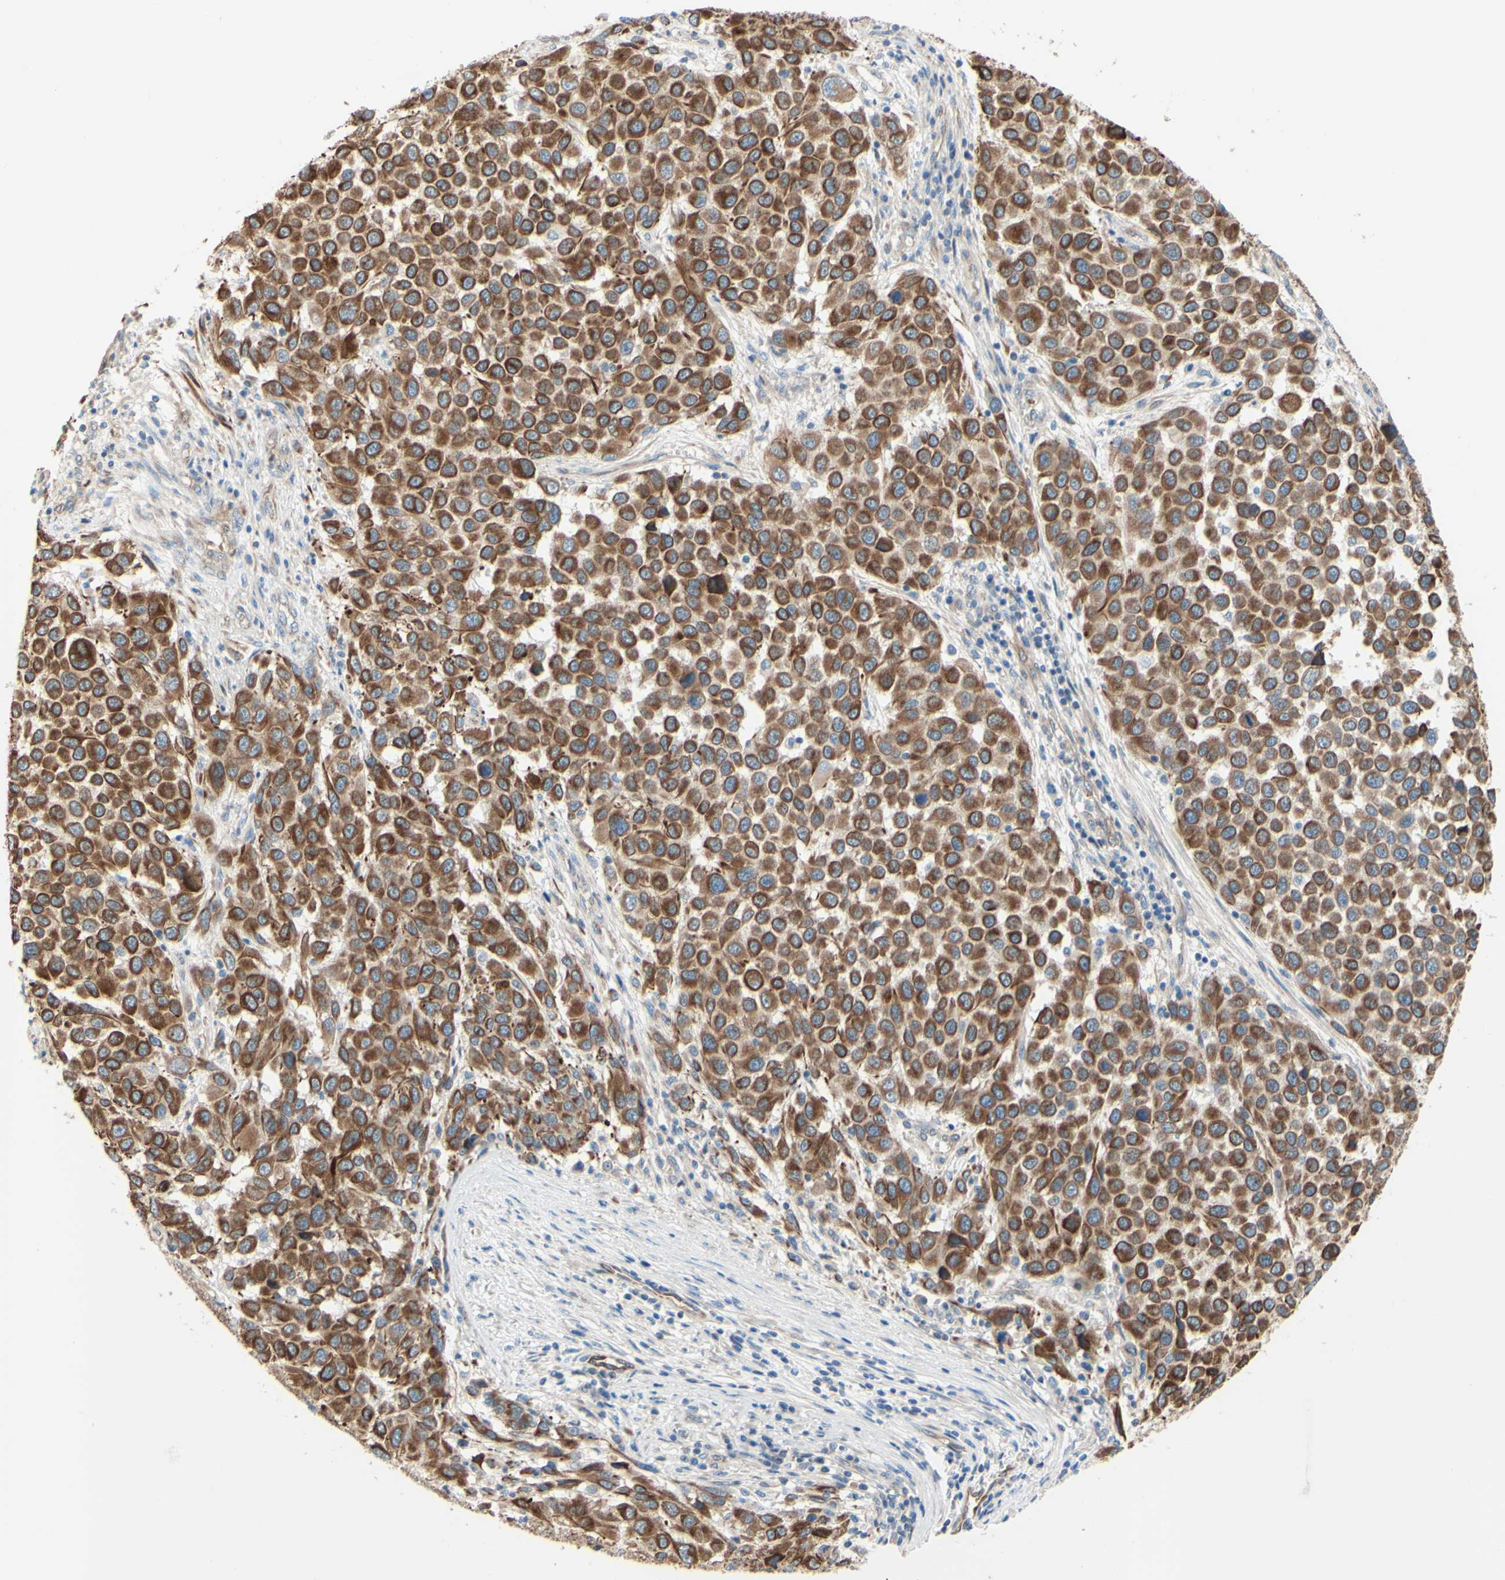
{"staining": {"intensity": "moderate", "quantity": ">75%", "location": "cytoplasmic/membranous"}, "tissue": "melanoma", "cell_type": "Tumor cells", "image_type": "cancer", "snomed": [{"axis": "morphology", "description": "Malignant melanoma, Metastatic site"}, {"axis": "topography", "description": "Lymph node"}], "caption": "Tumor cells exhibit moderate cytoplasmic/membranous positivity in about >75% of cells in malignant melanoma (metastatic site). (DAB IHC with brightfield microscopy, high magnification).", "gene": "ENDOD1", "patient": {"sex": "male", "age": 61}}